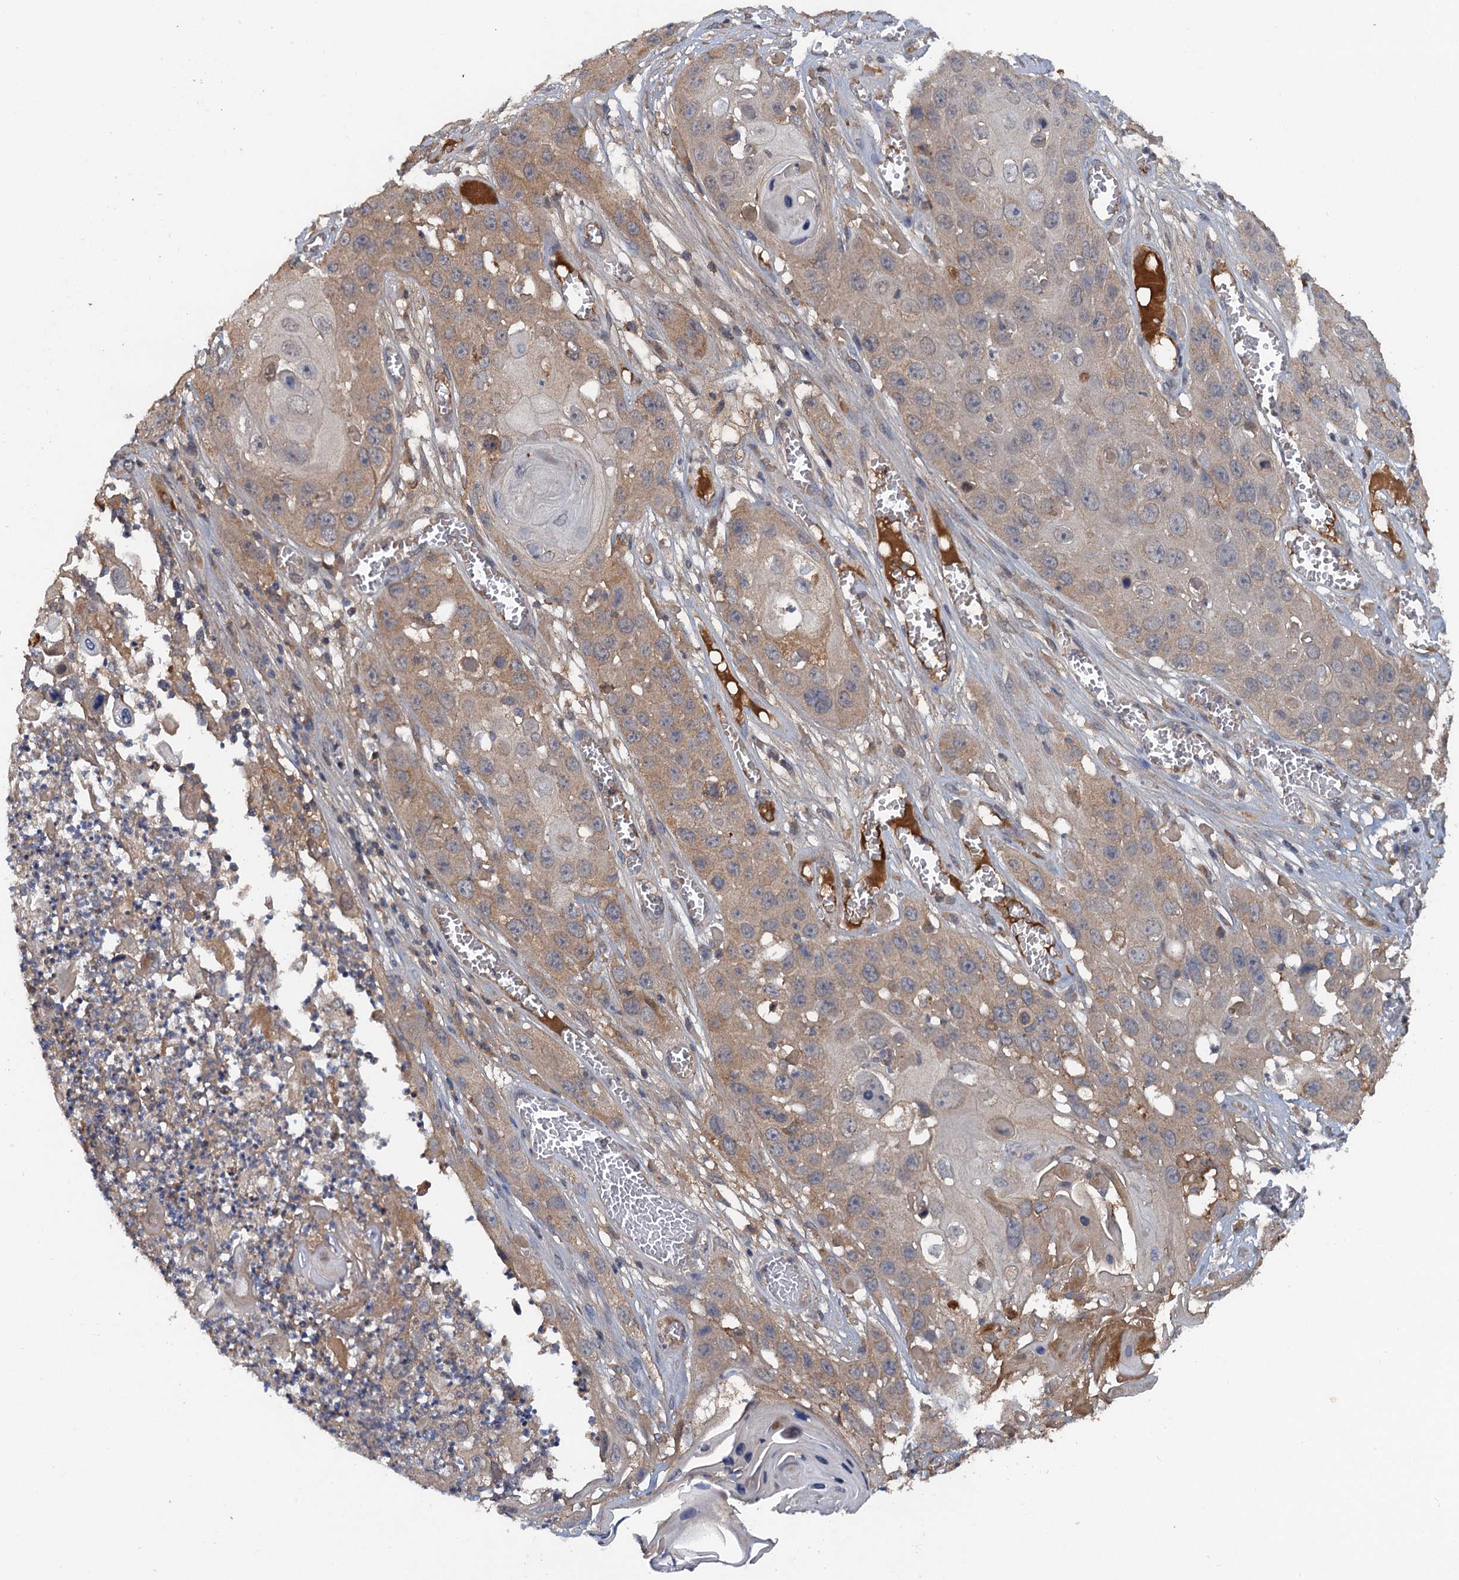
{"staining": {"intensity": "weak", "quantity": ">75%", "location": "cytoplasmic/membranous"}, "tissue": "skin cancer", "cell_type": "Tumor cells", "image_type": "cancer", "snomed": [{"axis": "morphology", "description": "Squamous cell carcinoma, NOS"}, {"axis": "topography", "description": "Skin"}], "caption": "Skin cancer (squamous cell carcinoma) tissue displays weak cytoplasmic/membranous staining in approximately >75% of tumor cells", "gene": "HAPLN3", "patient": {"sex": "male", "age": 55}}